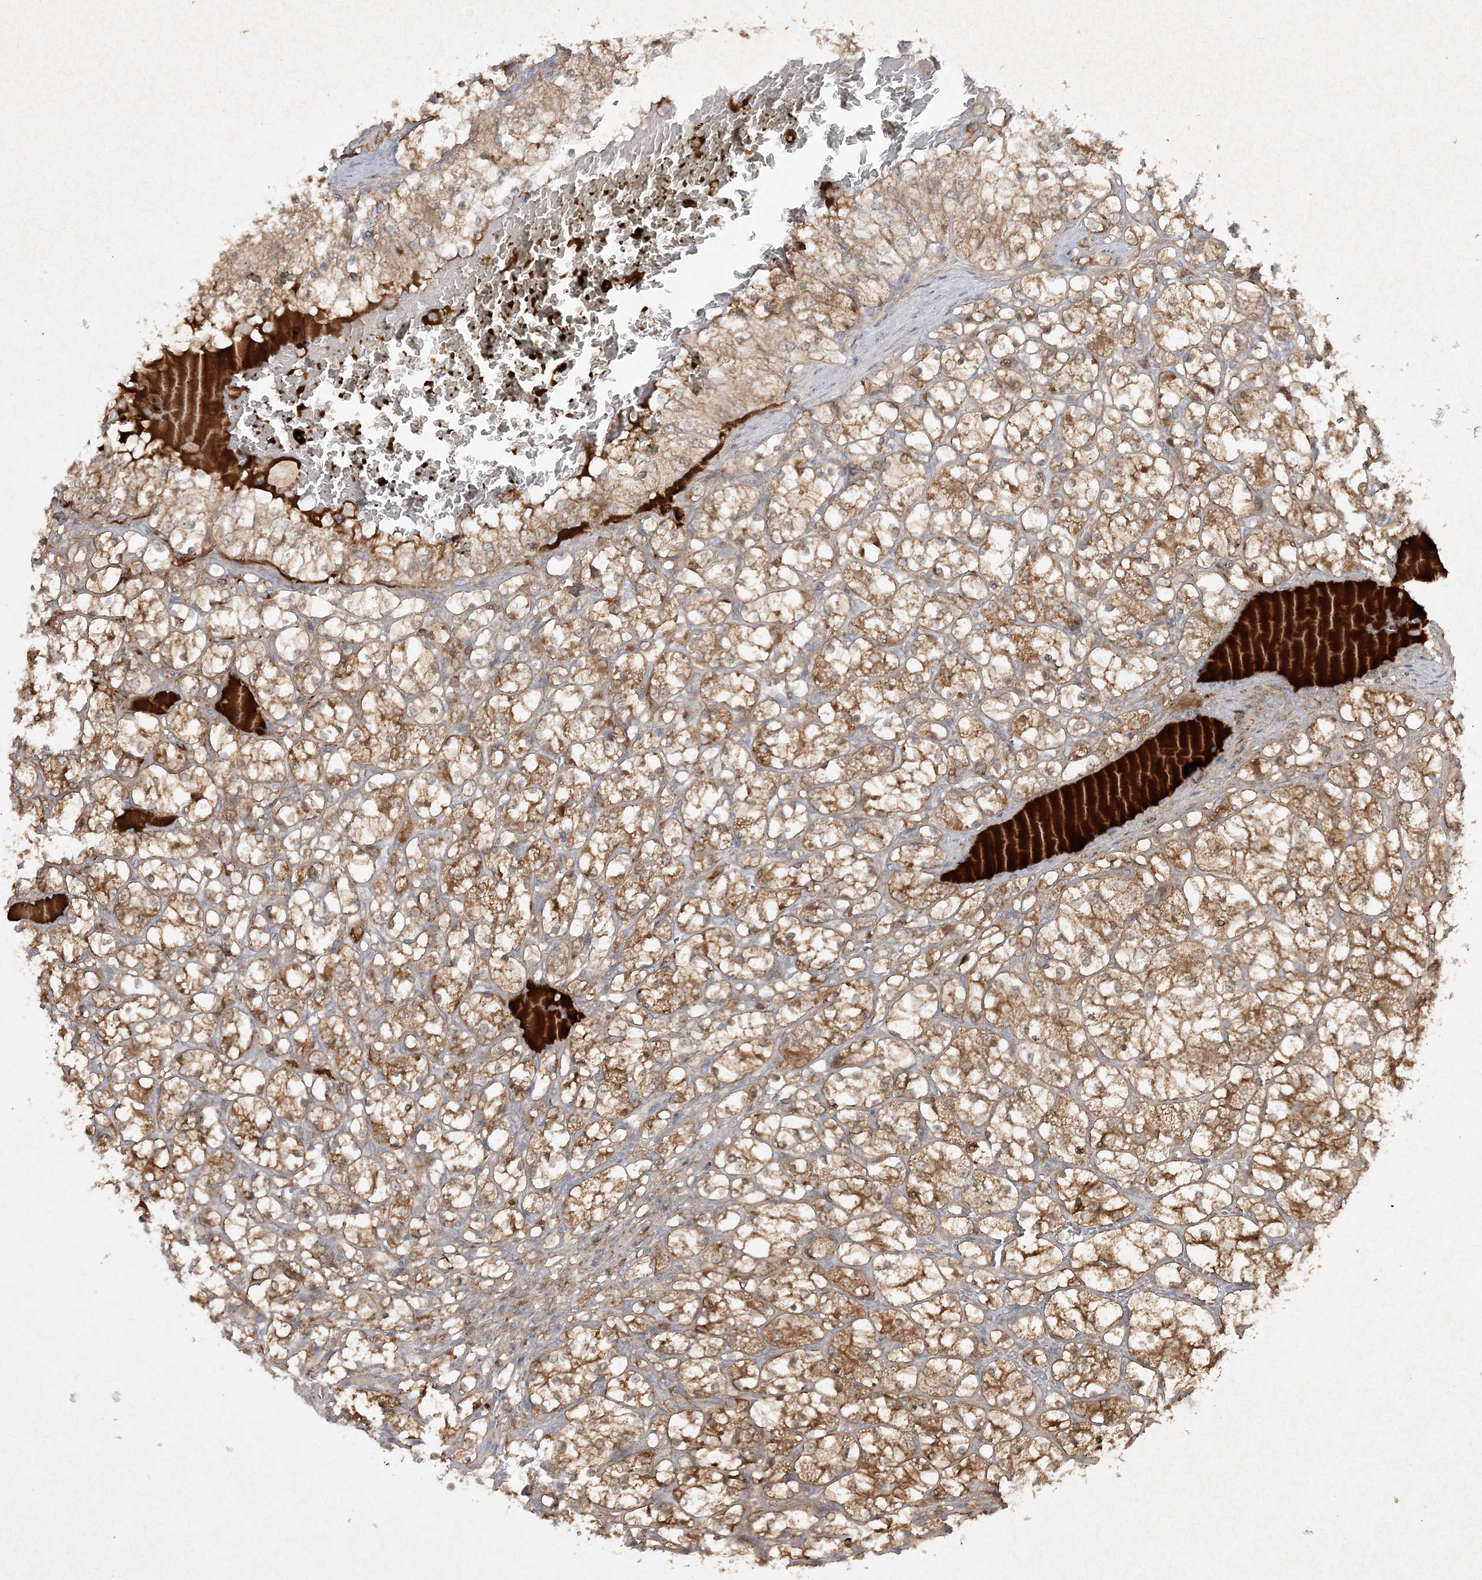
{"staining": {"intensity": "moderate", "quantity": ">75%", "location": "cytoplasmic/membranous"}, "tissue": "renal cancer", "cell_type": "Tumor cells", "image_type": "cancer", "snomed": [{"axis": "morphology", "description": "Adenocarcinoma, NOS"}, {"axis": "topography", "description": "Kidney"}], "caption": "Renal cancer stained with DAB IHC shows medium levels of moderate cytoplasmic/membranous staining in approximately >75% of tumor cells. (Brightfield microscopy of DAB IHC at high magnification).", "gene": "MOCS2", "patient": {"sex": "female", "age": 69}}